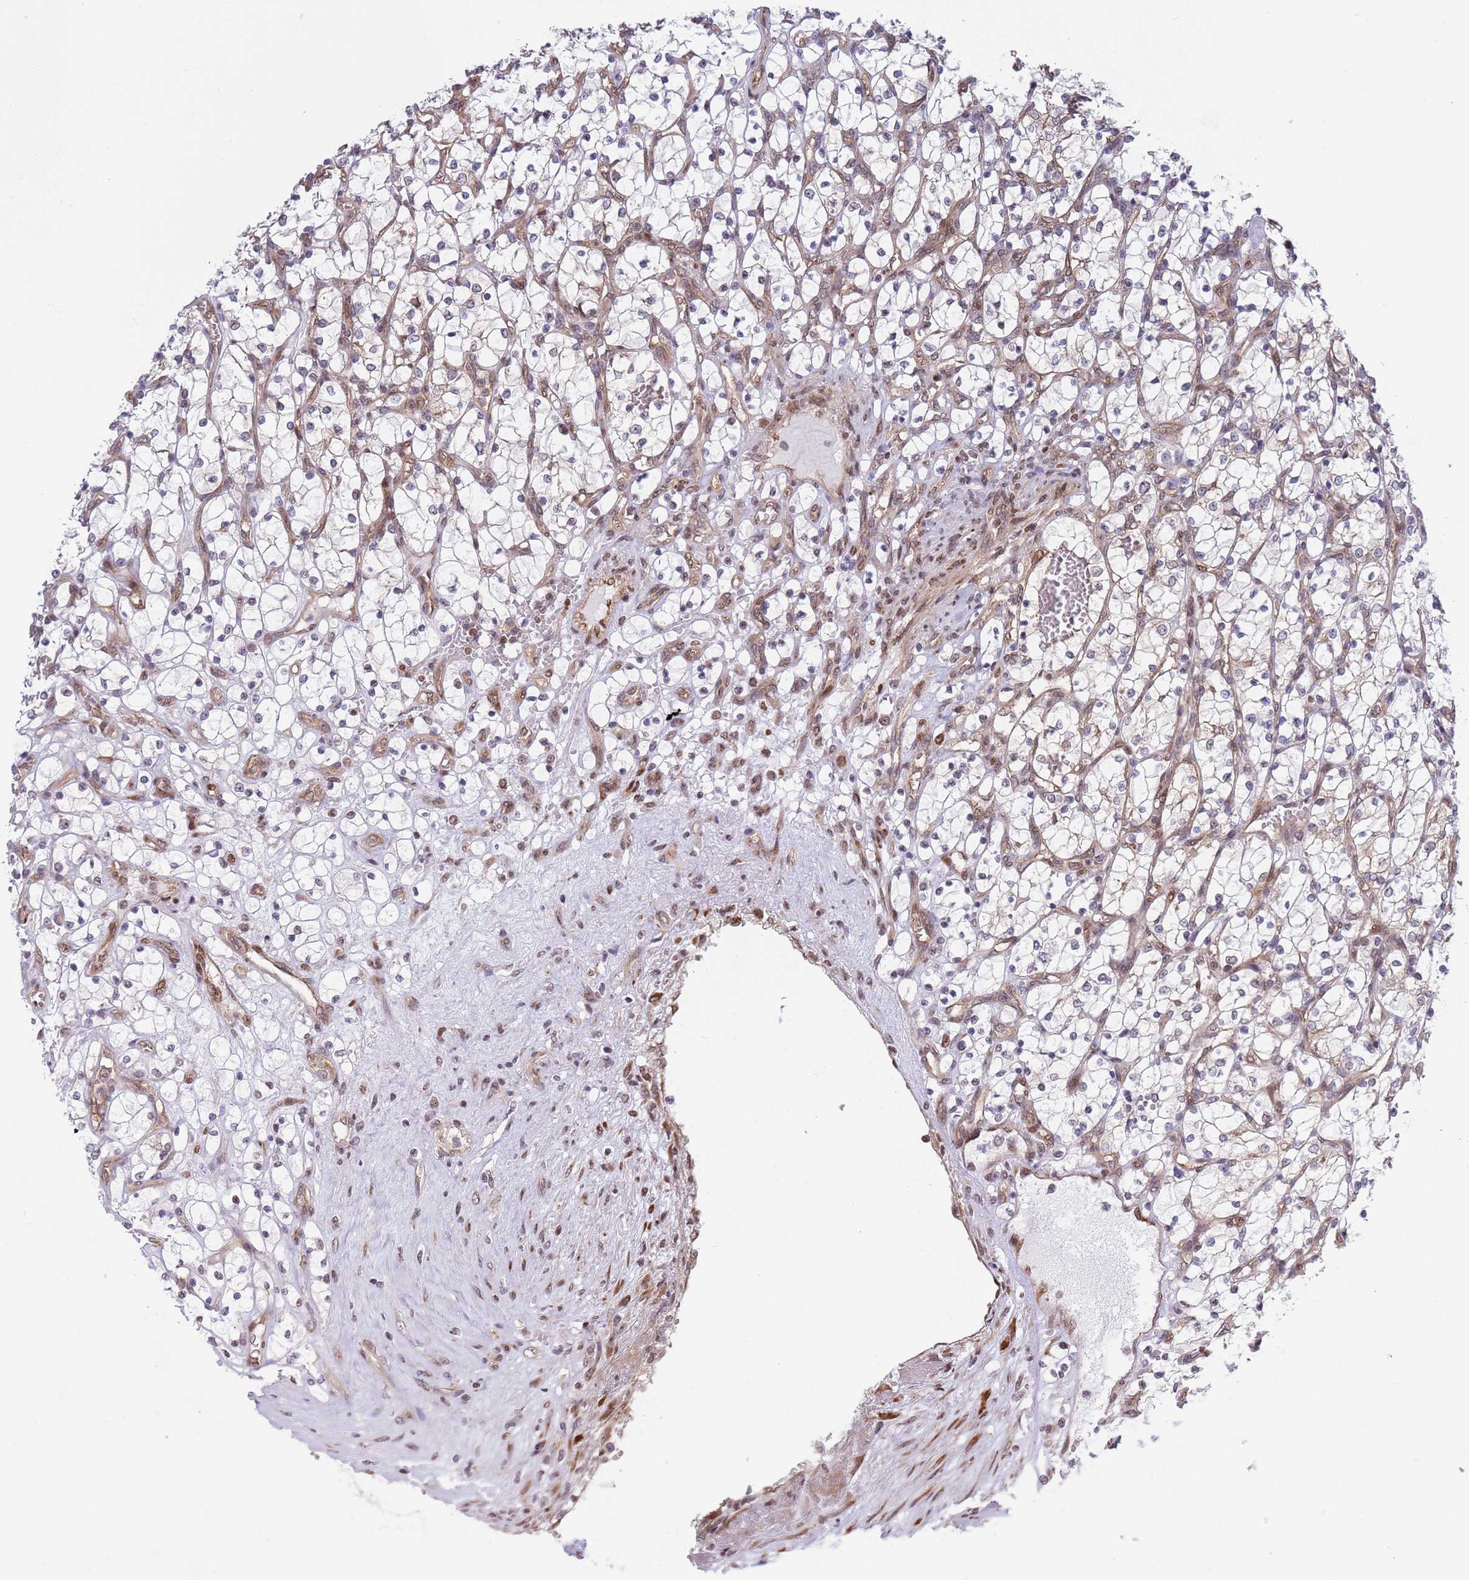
{"staining": {"intensity": "negative", "quantity": "none", "location": "none"}, "tissue": "renal cancer", "cell_type": "Tumor cells", "image_type": "cancer", "snomed": [{"axis": "morphology", "description": "Adenocarcinoma, NOS"}, {"axis": "topography", "description": "Kidney"}], "caption": "IHC photomicrograph of human adenocarcinoma (renal) stained for a protein (brown), which exhibits no staining in tumor cells. (Brightfield microscopy of DAB (3,3'-diaminobenzidine) immunohistochemistry (IHC) at high magnification).", "gene": "TBX10", "patient": {"sex": "female", "age": 69}}